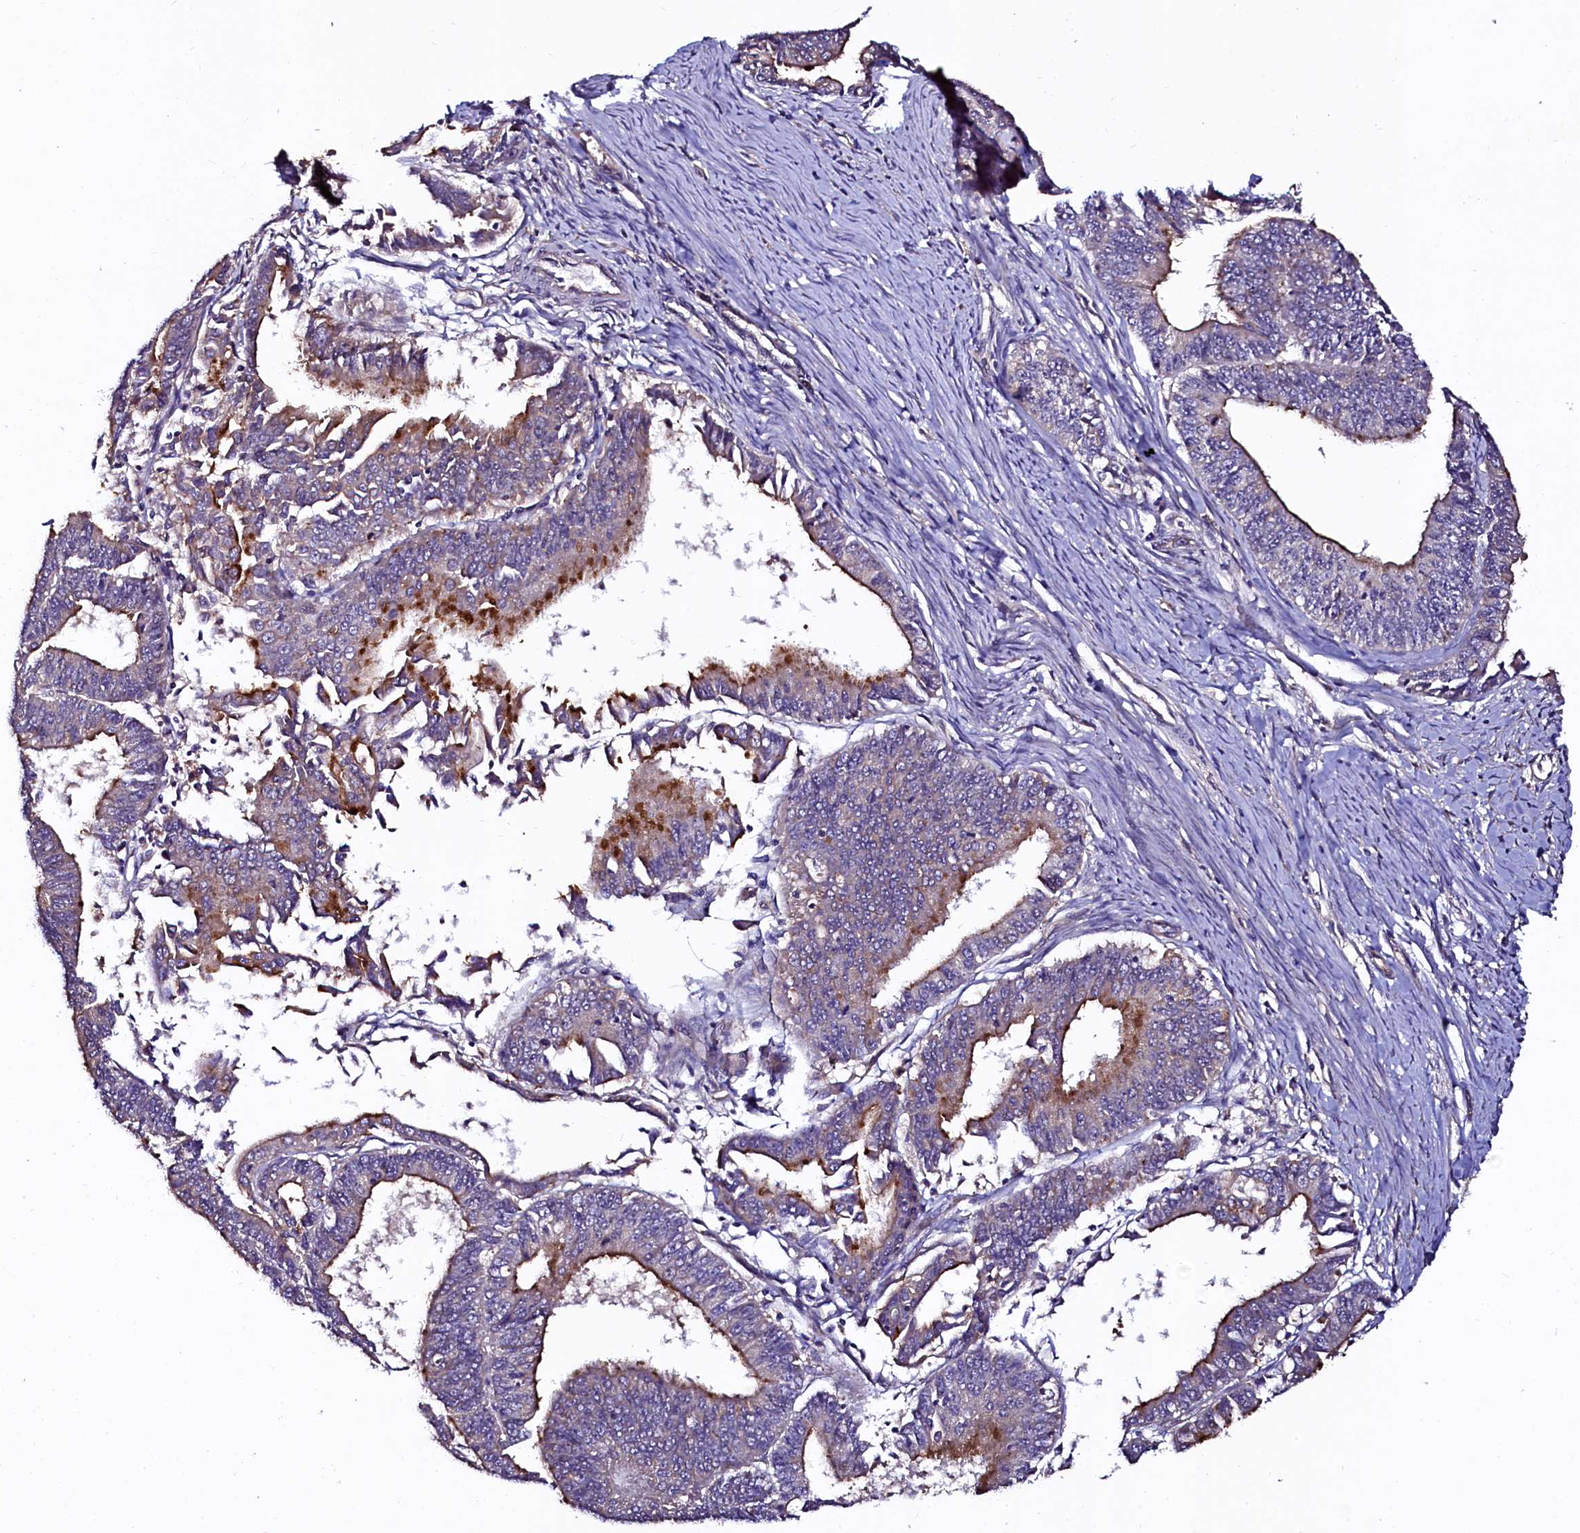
{"staining": {"intensity": "strong", "quantity": "25%-75%", "location": "cytoplasmic/membranous"}, "tissue": "endometrial cancer", "cell_type": "Tumor cells", "image_type": "cancer", "snomed": [{"axis": "morphology", "description": "Adenocarcinoma, NOS"}, {"axis": "topography", "description": "Endometrium"}], "caption": "IHC (DAB) staining of human adenocarcinoma (endometrial) exhibits strong cytoplasmic/membranous protein staining in approximately 25%-75% of tumor cells. Nuclei are stained in blue.", "gene": "APPL2", "patient": {"sex": "female", "age": 73}}